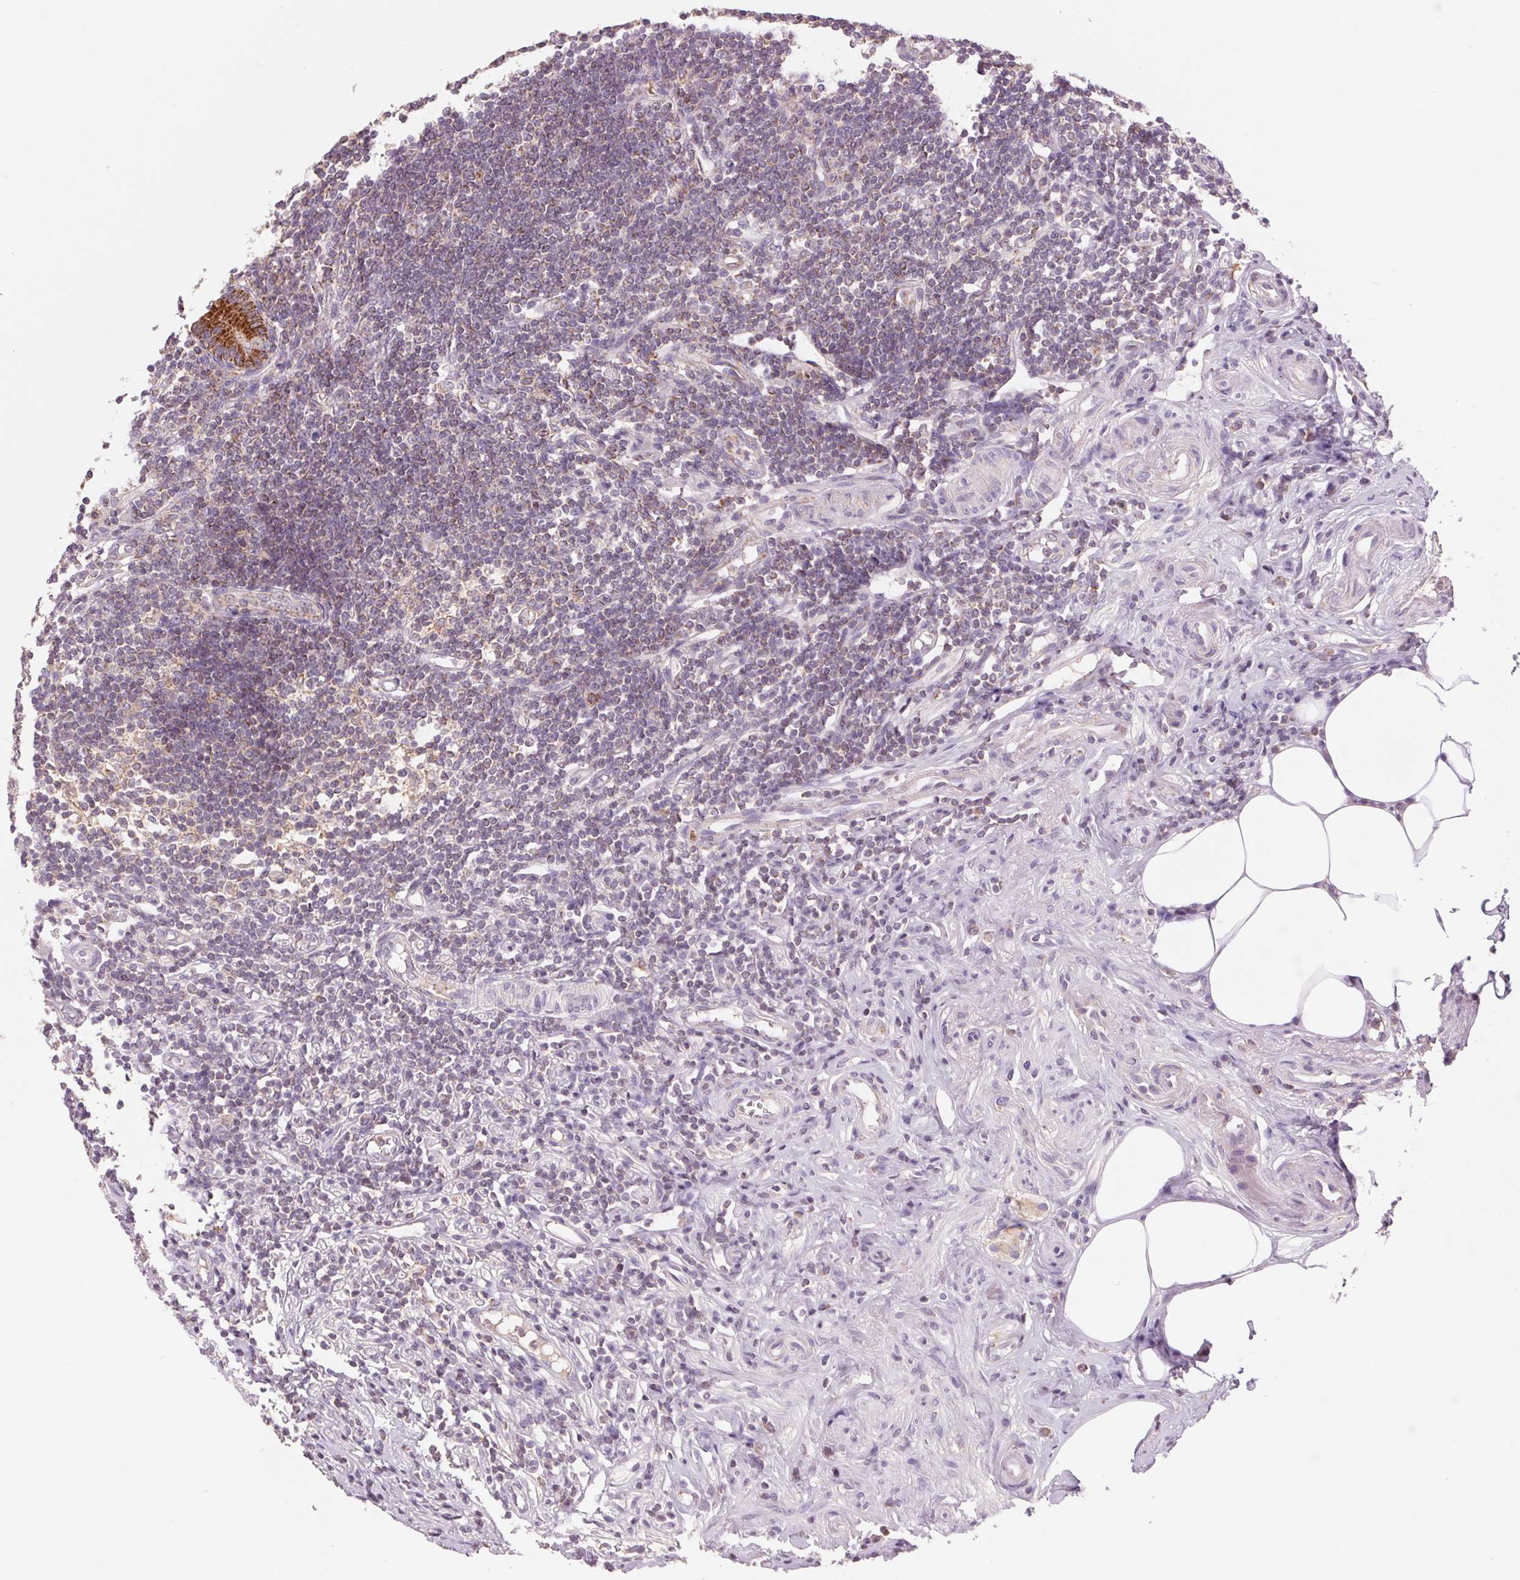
{"staining": {"intensity": "strong", "quantity": "25%-75%", "location": "cytoplasmic/membranous"}, "tissue": "appendix", "cell_type": "Glandular cells", "image_type": "normal", "snomed": [{"axis": "morphology", "description": "Normal tissue, NOS"}, {"axis": "topography", "description": "Appendix"}], "caption": "DAB immunohistochemical staining of normal human appendix reveals strong cytoplasmic/membranous protein staining in approximately 25%-75% of glandular cells. Ihc stains the protein in brown and the nuclei are stained blue.", "gene": "COX6A1", "patient": {"sex": "female", "age": 57}}